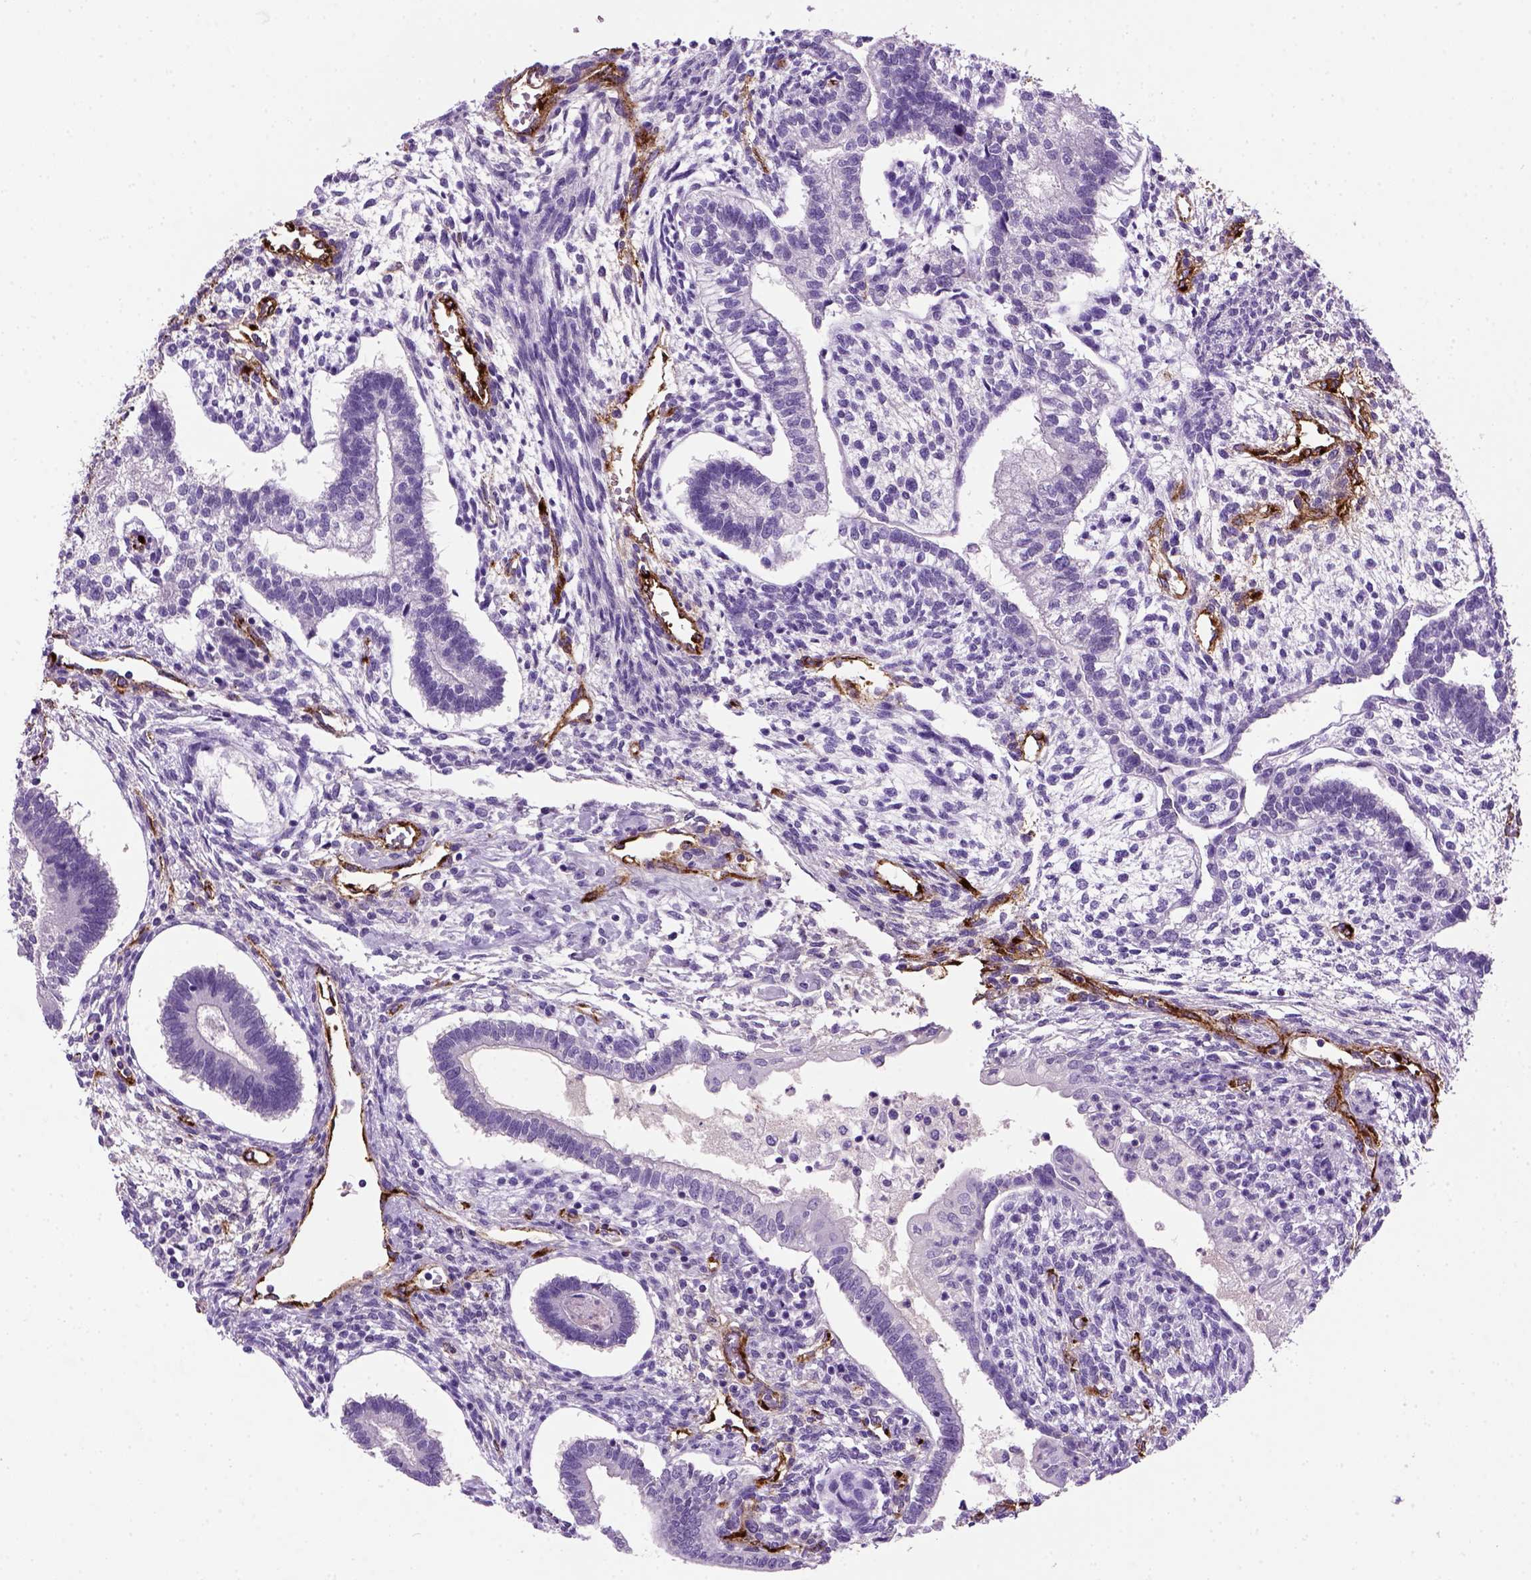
{"staining": {"intensity": "negative", "quantity": "none", "location": "none"}, "tissue": "testis cancer", "cell_type": "Tumor cells", "image_type": "cancer", "snomed": [{"axis": "morphology", "description": "Carcinoma, Embryonal, NOS"}, {"axis": "topography", "description": "Testis"}], "caption": "Tumor cells show no significant protein positivity in embryonal carcinoma (testis).", "gene": "VWF", "patient": {"sex": "male", "age": 37}}